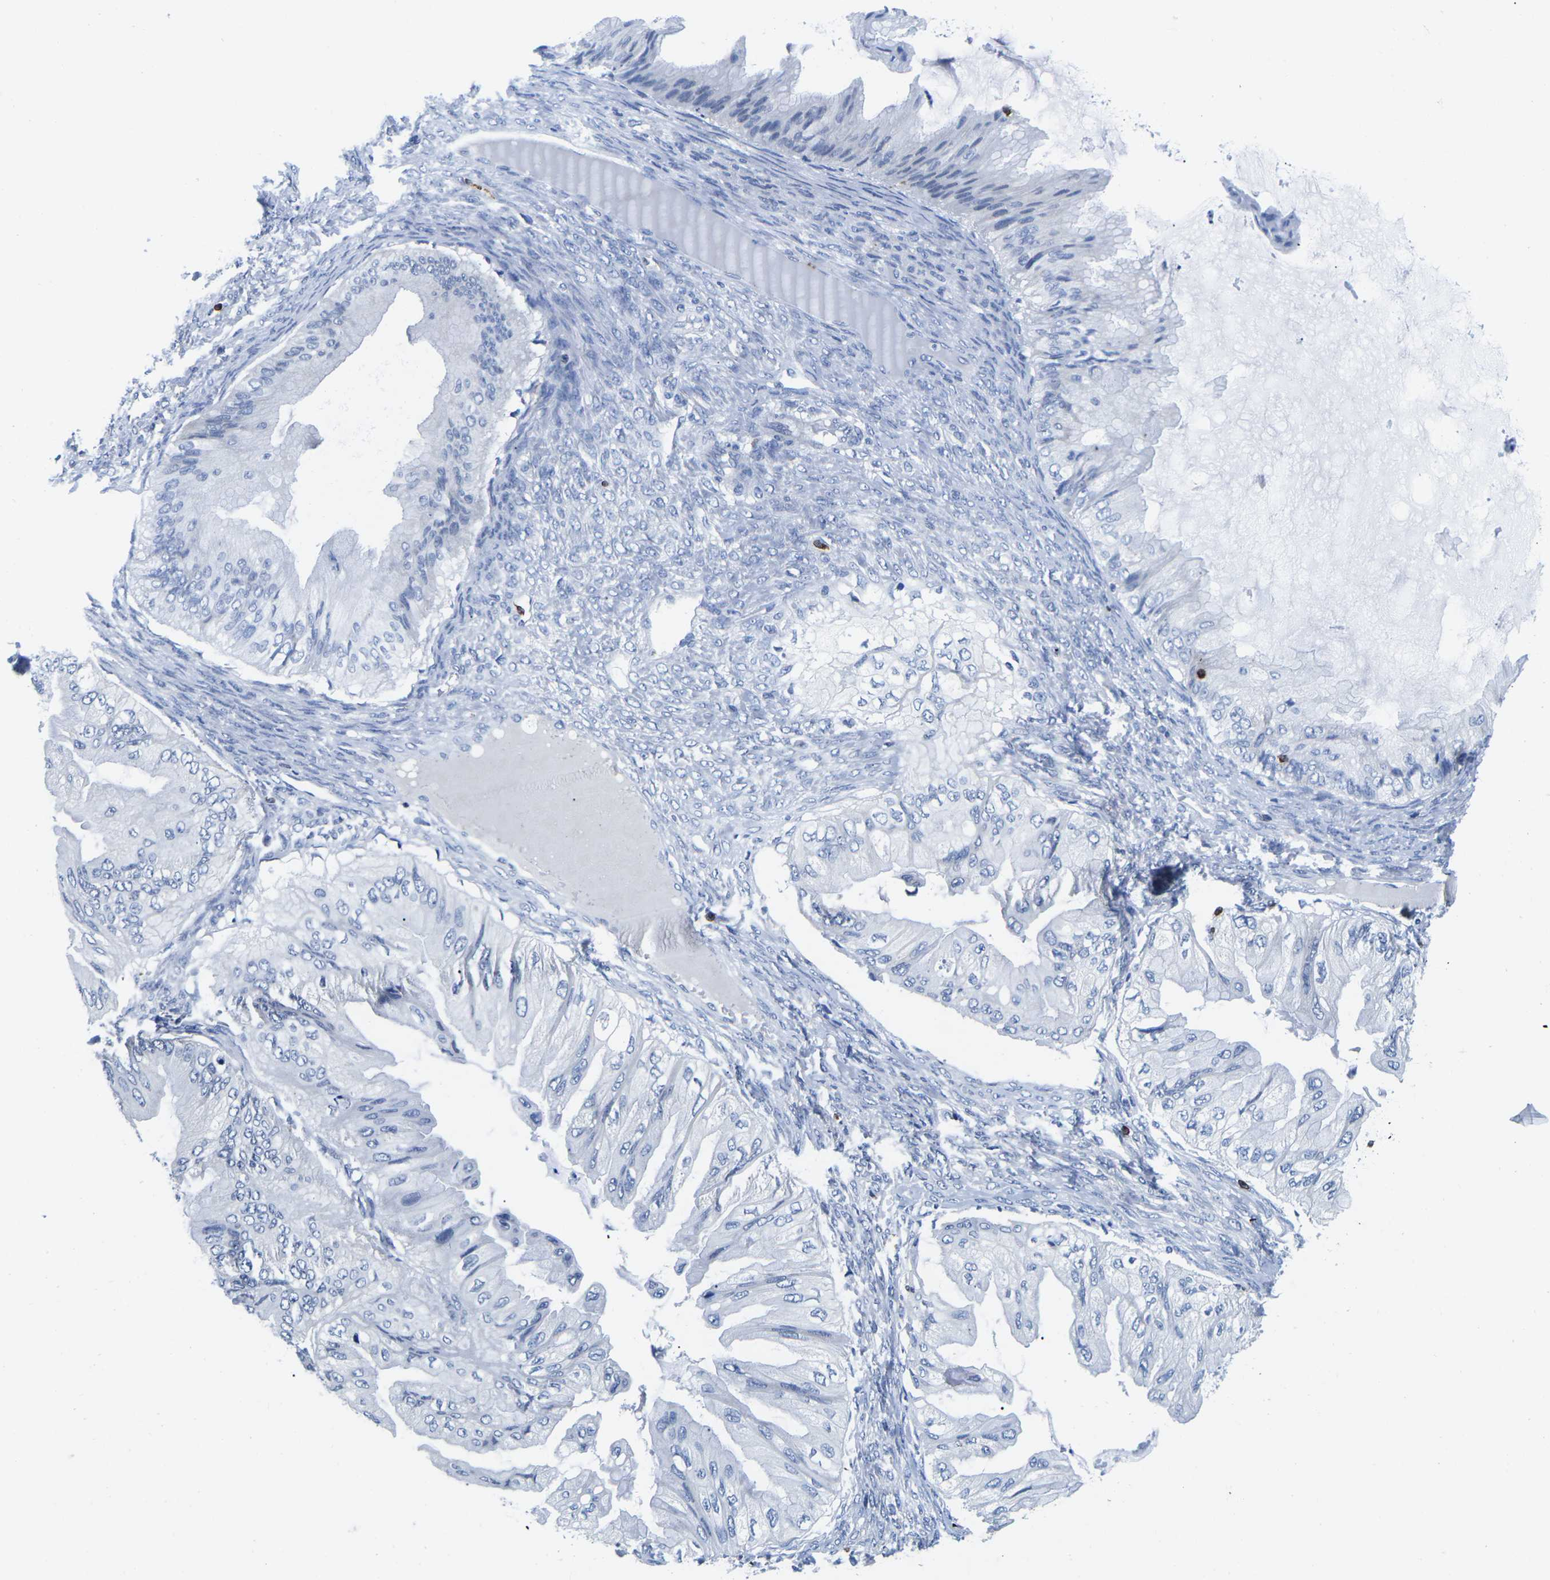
{"staining": {"intensity": "negative", "quantity": "none", "location": "none"}, "tissue": "ovarian cancer", "cell_type": "Tumor cells", "image_type": "cancer", "snomed": [{"axis": "morphology", "description": "Cystadenocarcinoma, mucinous, NOS"}, {"axis": "topography", "description": "Ovary"}], "caption": "High magnification brightfield microscopy of mucinous cystadenocarcinoma (ovarian) stained with DAB (brown) and counterstained with hematoxylin (blue): tumor cells show no significant staining. (Stains: DAB IHC with hematoxylin counter stain, Microscopy: brightfield microscopy at high magnification).", "gene": "CTSW", "patient": {"sex": "female", "age": 61}}